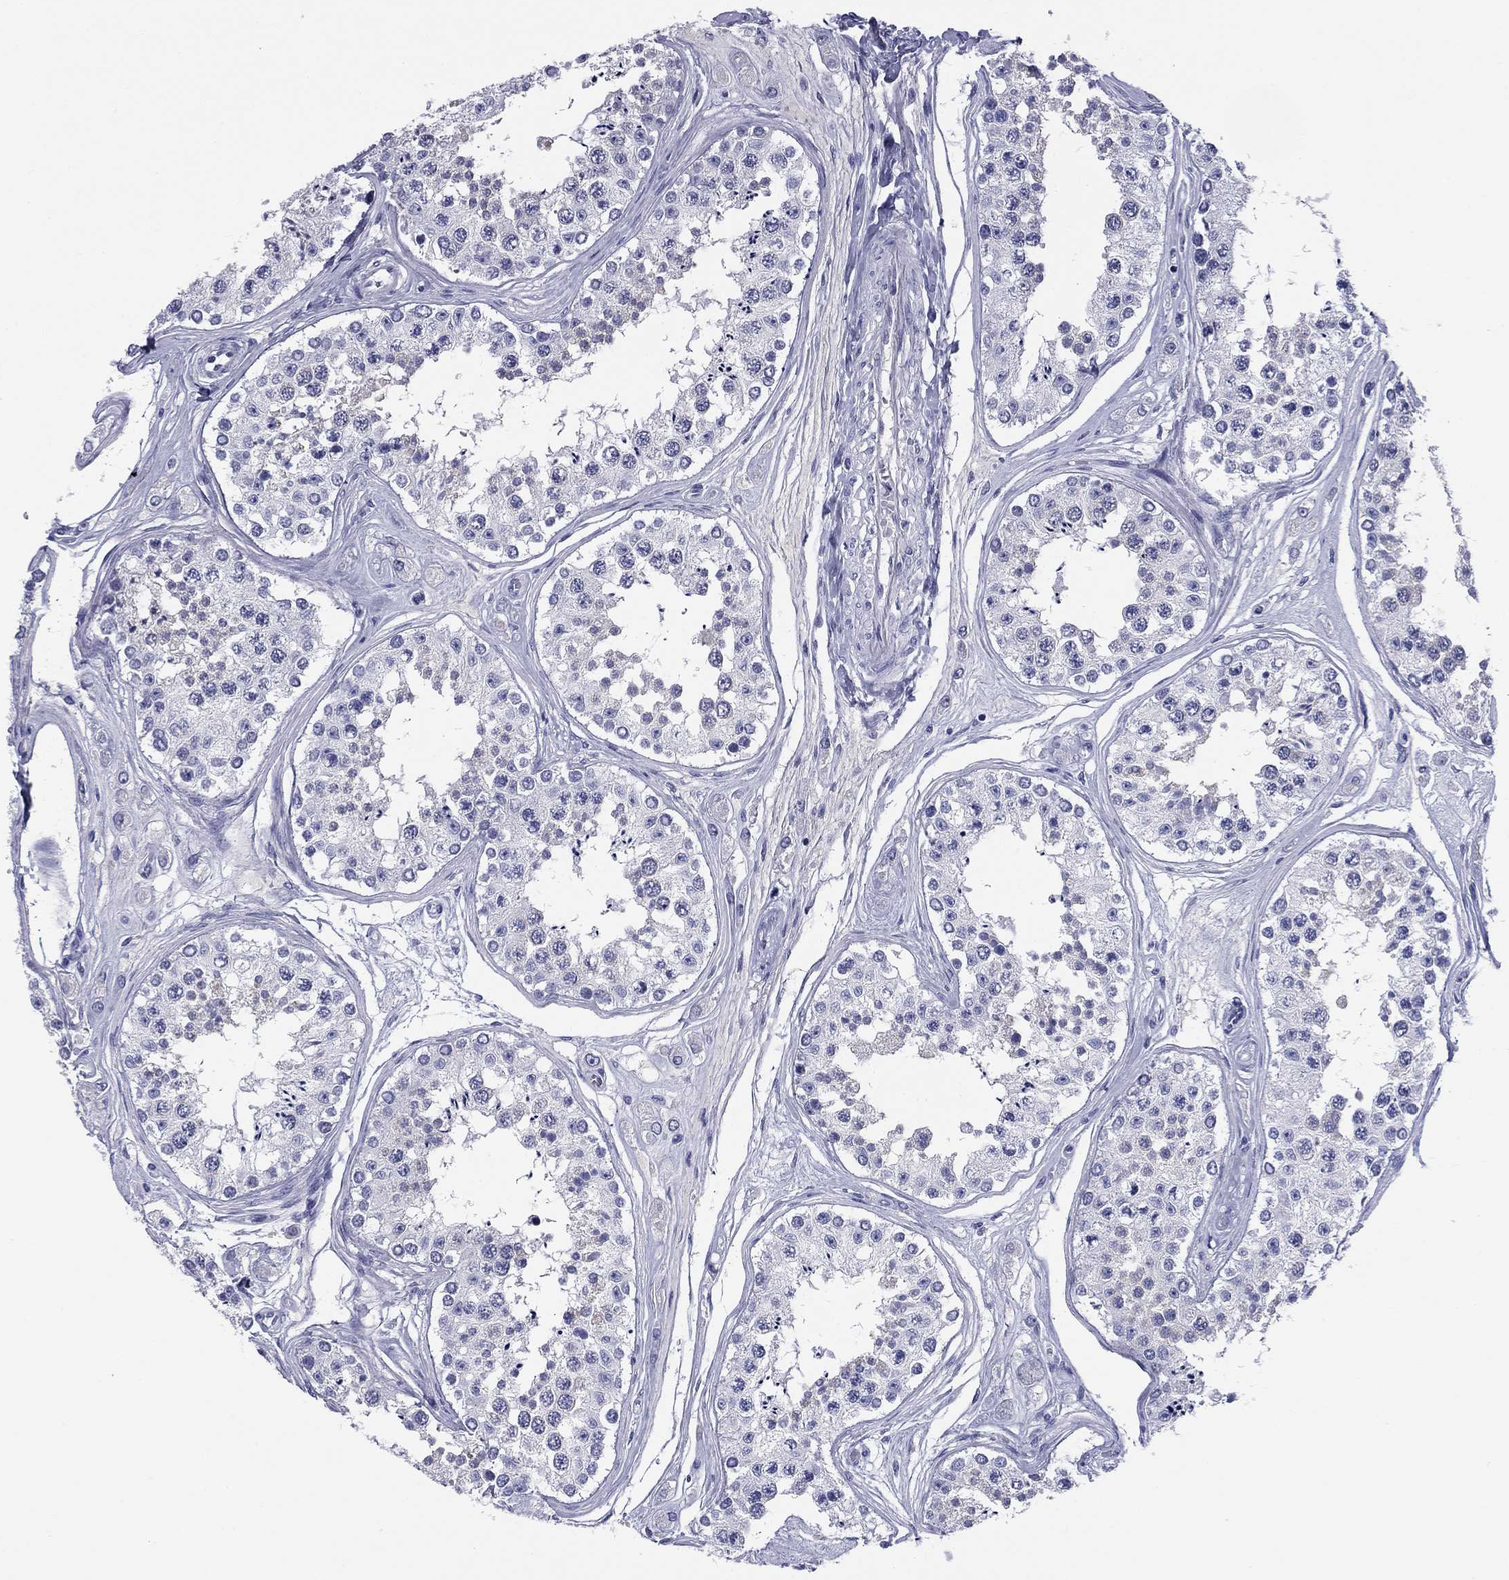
{"staining": {"intensity": "negative", "quantity": "none", "location": "none"}, "tissue": "testis", "cell_type": "Cells in seminiferous ducts", "image_type": "normal", "snomed": [{"axis": "morphology", "description": "Normal tissue, NOS"}, {"axis": "topography", "description": "Testis"}], "caption": "A high-resolution photomicrograph shows immunohistochemistry (IHC) staining of benign testis, which exhibits no significant expression in cells in seminiferous ducts. The staining was performed using DAB to visualize the protein expression in brown, while the nuclei were stained in blue with hematoxylin (Magnification: 20x).", "gene": "ABCC2", "patient": {"sex": "male", "age": 25}}